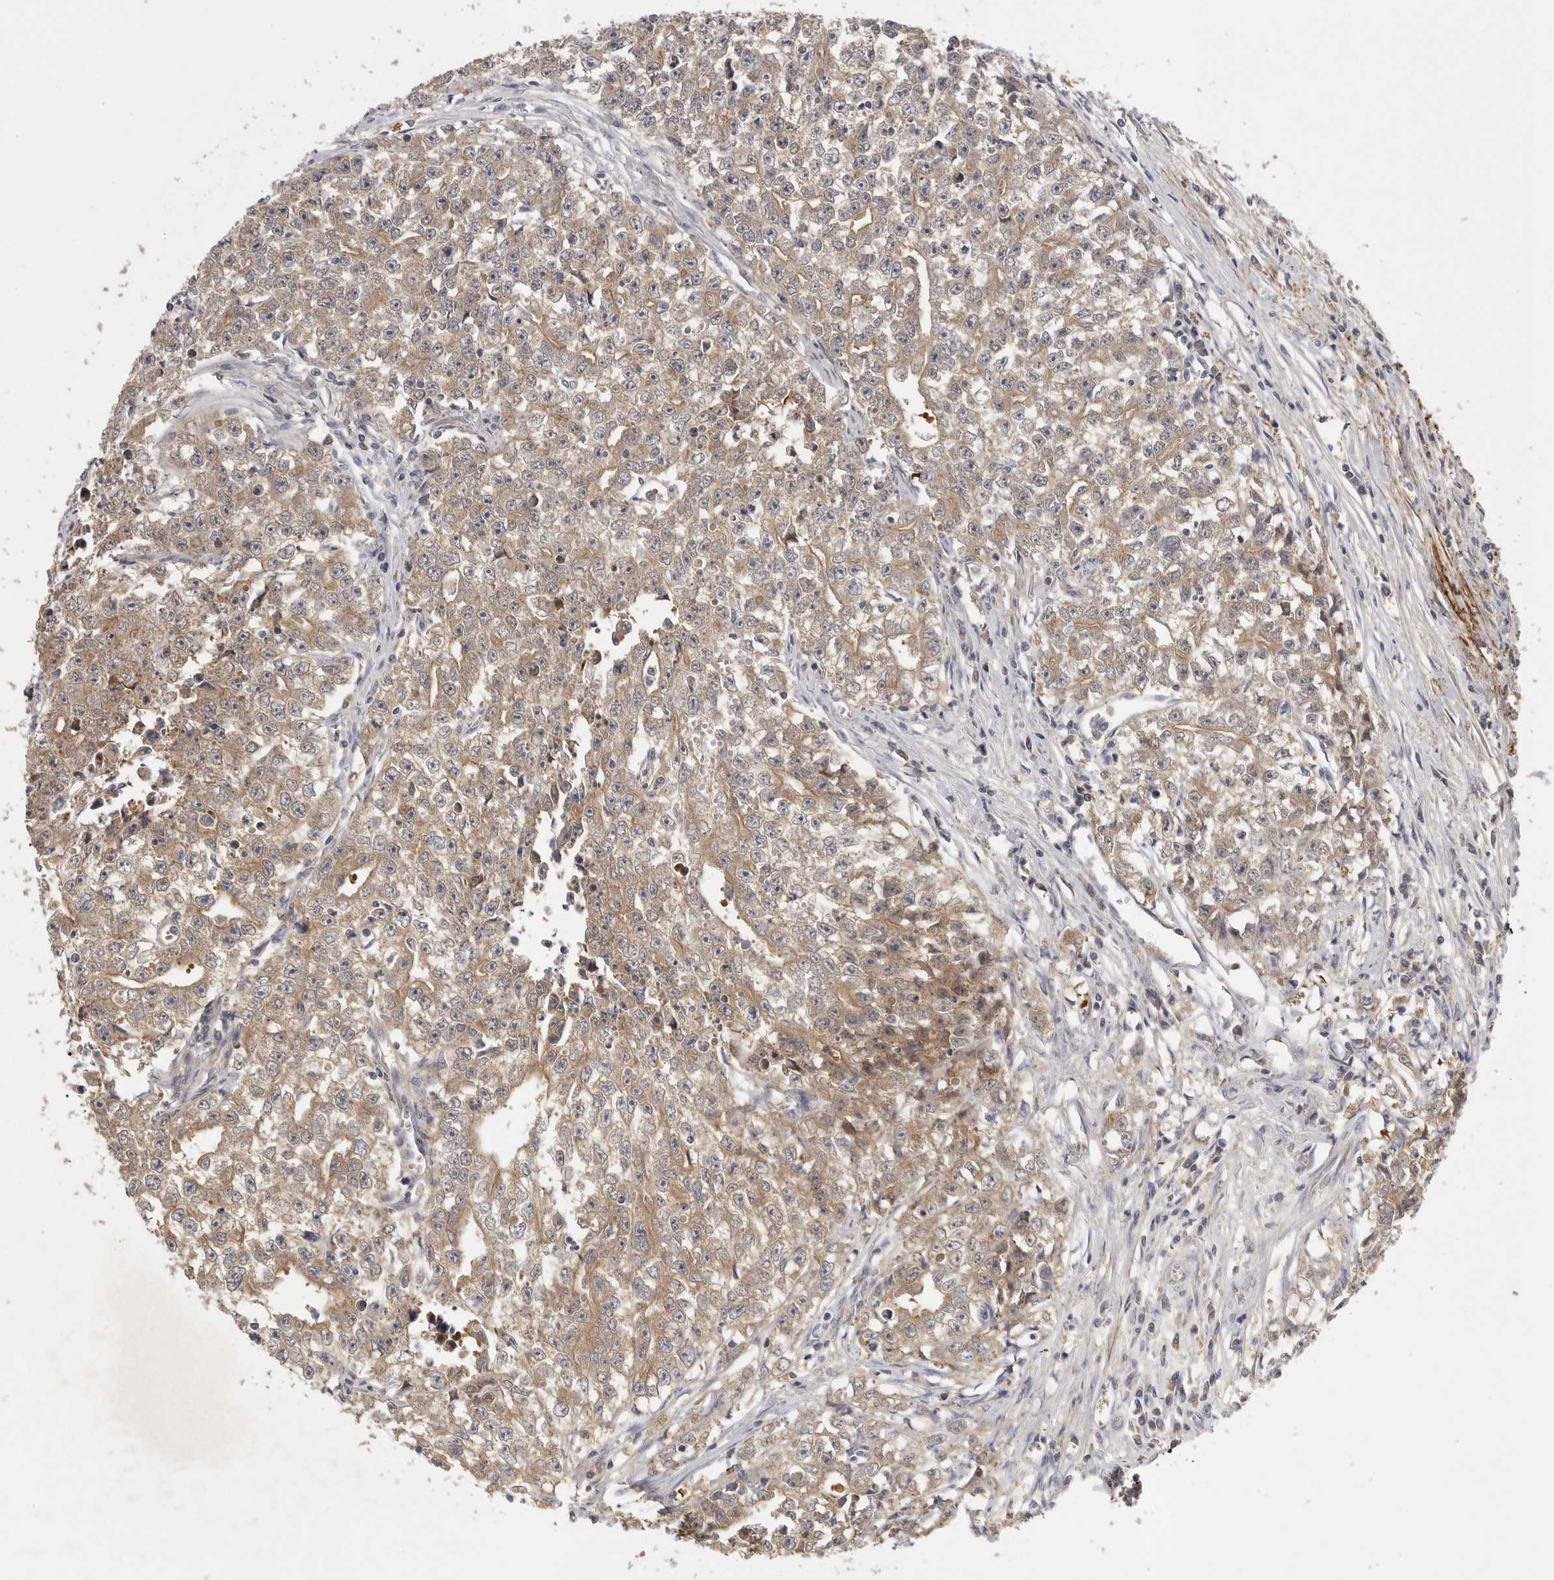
{"staining": {"intensity": "moderate", "quantity": ">75%", "location": "cytoplasmic/membranous"}, "tissue": "testis cancer", "cell_type": "Tumor cells", "image_type": "cancer", "snomed": [{"axis": "morphology", "description": "Seminoma, NOS"}, {"axis": "morphology", "description": "Carcinoma, Embryonal, NOS"}, {"axis": "topography", "description": "Testis"}], "caption": "This is a histology image of immunohistochemistry staining of testis cancer (seminoma), which shows moderate expression in the cytoplasmic/membranous of tumor cells.", "gene": "CFAP298", "patient": {"sex": "male", "age": 43}}